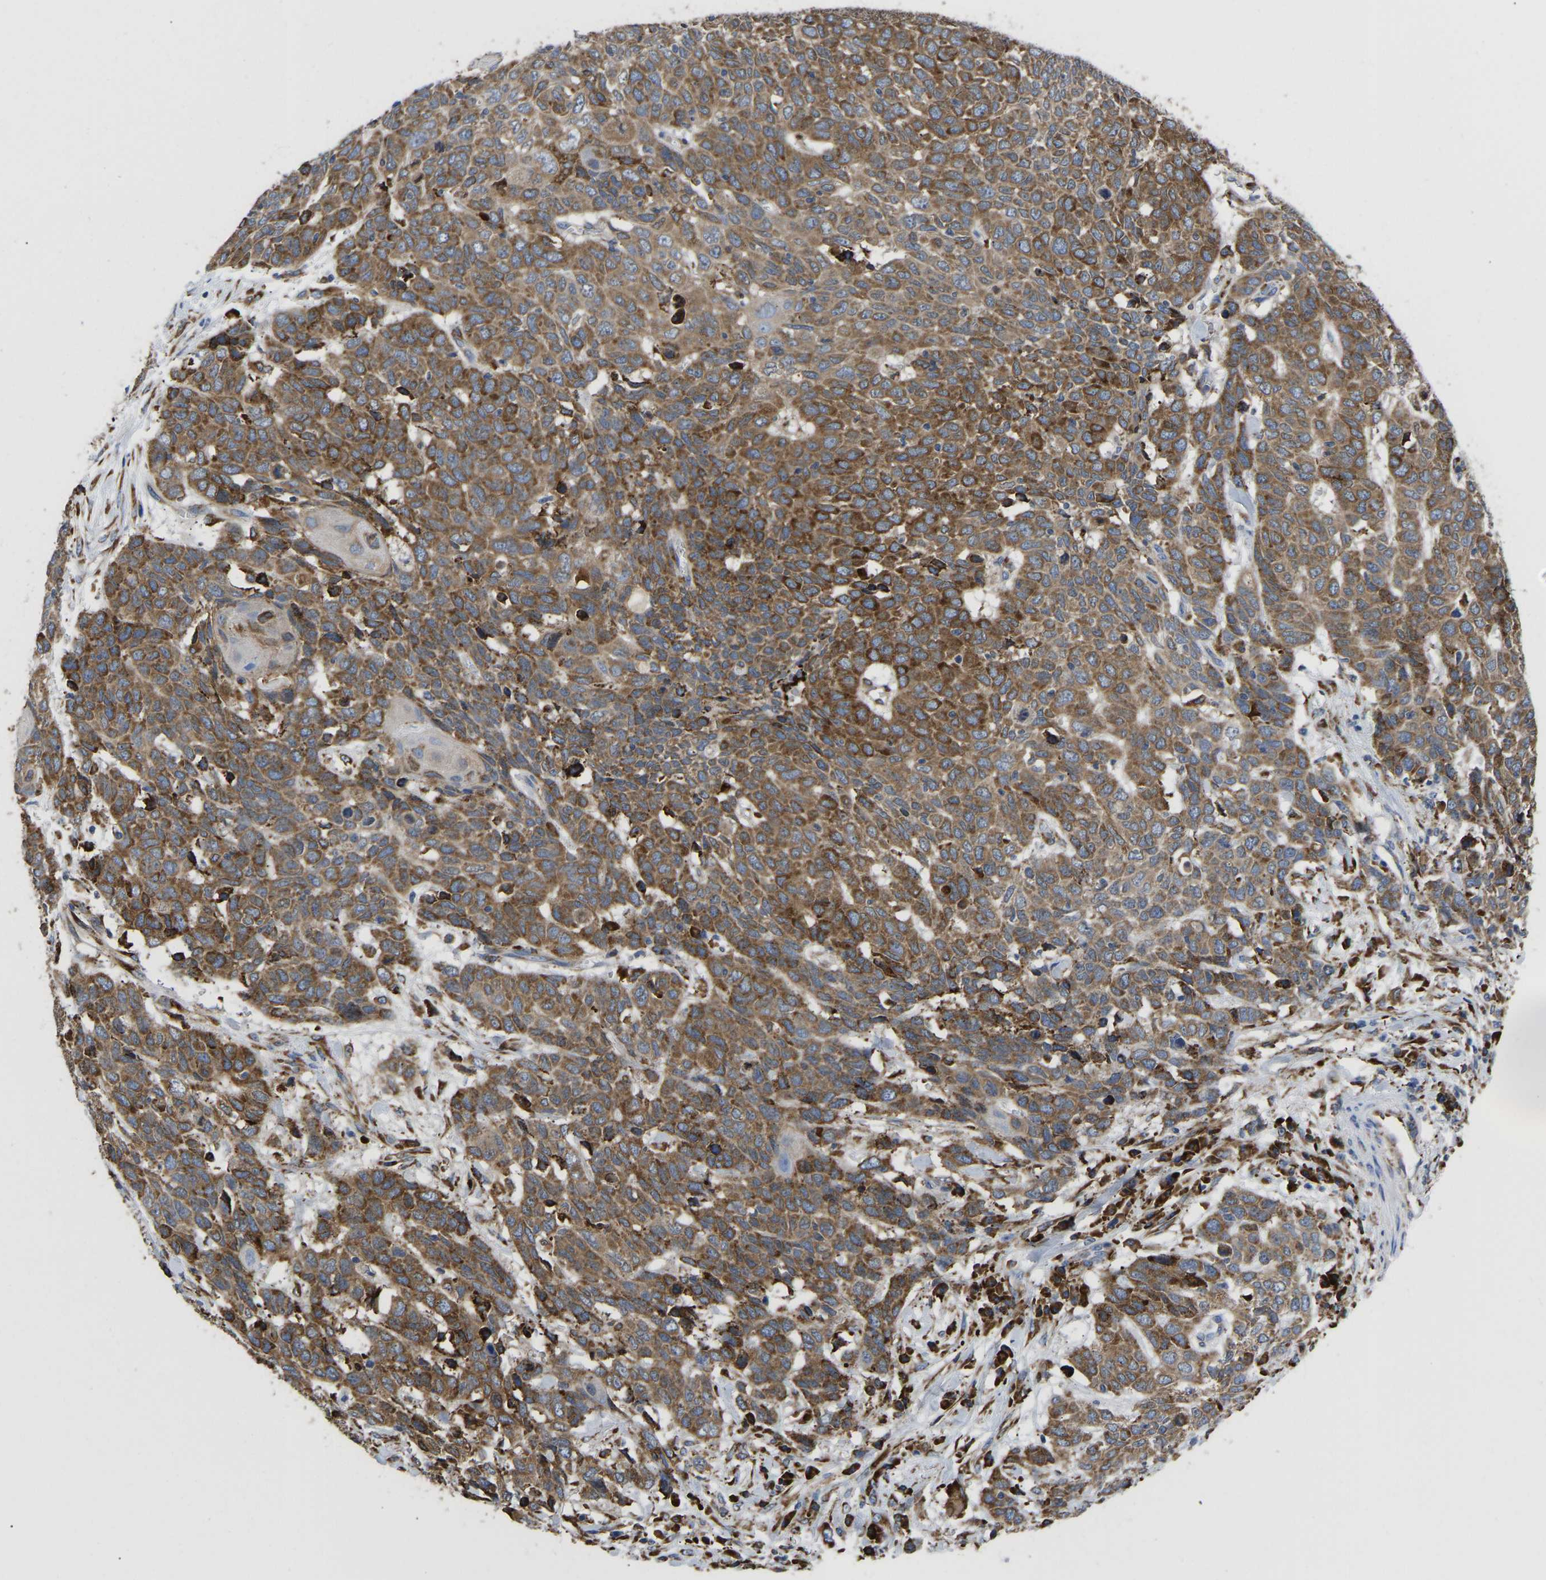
{"staining": {"intensity": "moderate", "quantity": ">75%", "location": "cytoplasmic/membranous"}, "tissue": "head and neck cancer", "cell_type": "Tumor cells", "image_type": "cancer", "snomed": [{"axis": "morphology", "description": "Squamous cell carcinoma, NOS"}, {"axis": "topography", "description": "Head-Neck"}], "caption": "The micrograph reveals staining of squamous cell carcinoma (head and neck), revealing moderate cytoplasmic/membranous protein positivity (brown color) within tumor cells.", "gene": "P4HB", "patient": {"sex": "male", "age": 66}}